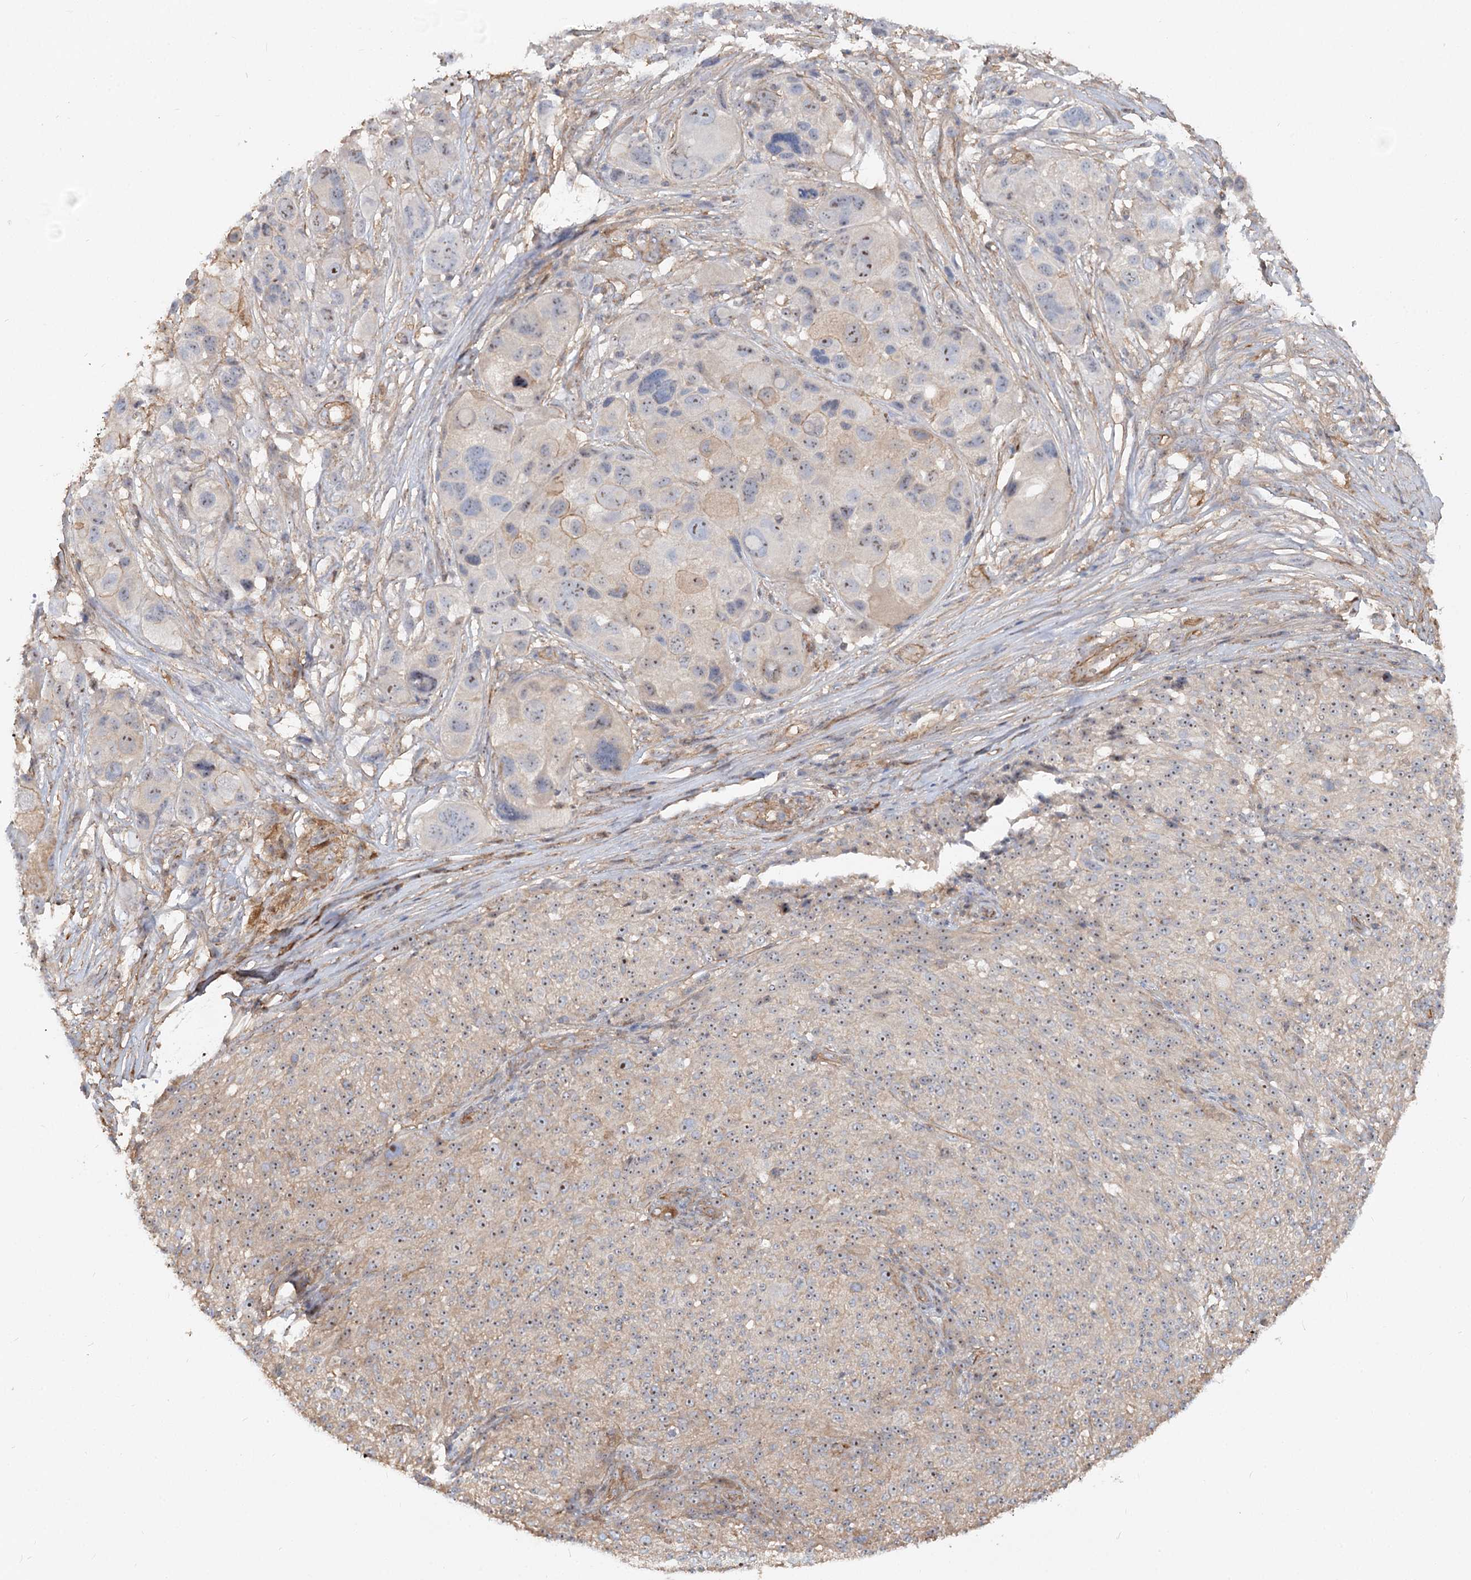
{"staining": {"intensity": "weak", "quantity": "<25%", "location": "cytoplasmic/membranous,nuclear"}, "tissue": "melanoma", "cell_type": "Tumor cells", "image_type": "cancer", "snomed": [{"axis": "morphology", "description": "Malignant melanoma, NOS"}, {"axis": "topography", "description": "Skin of trunk"}], "caption": "Malignant melanoma was stained to show a protein in brown. There is no significant expression in tumor cells.", "gene": "WDR36", "patient": {"sex": "male", "age": 71}}